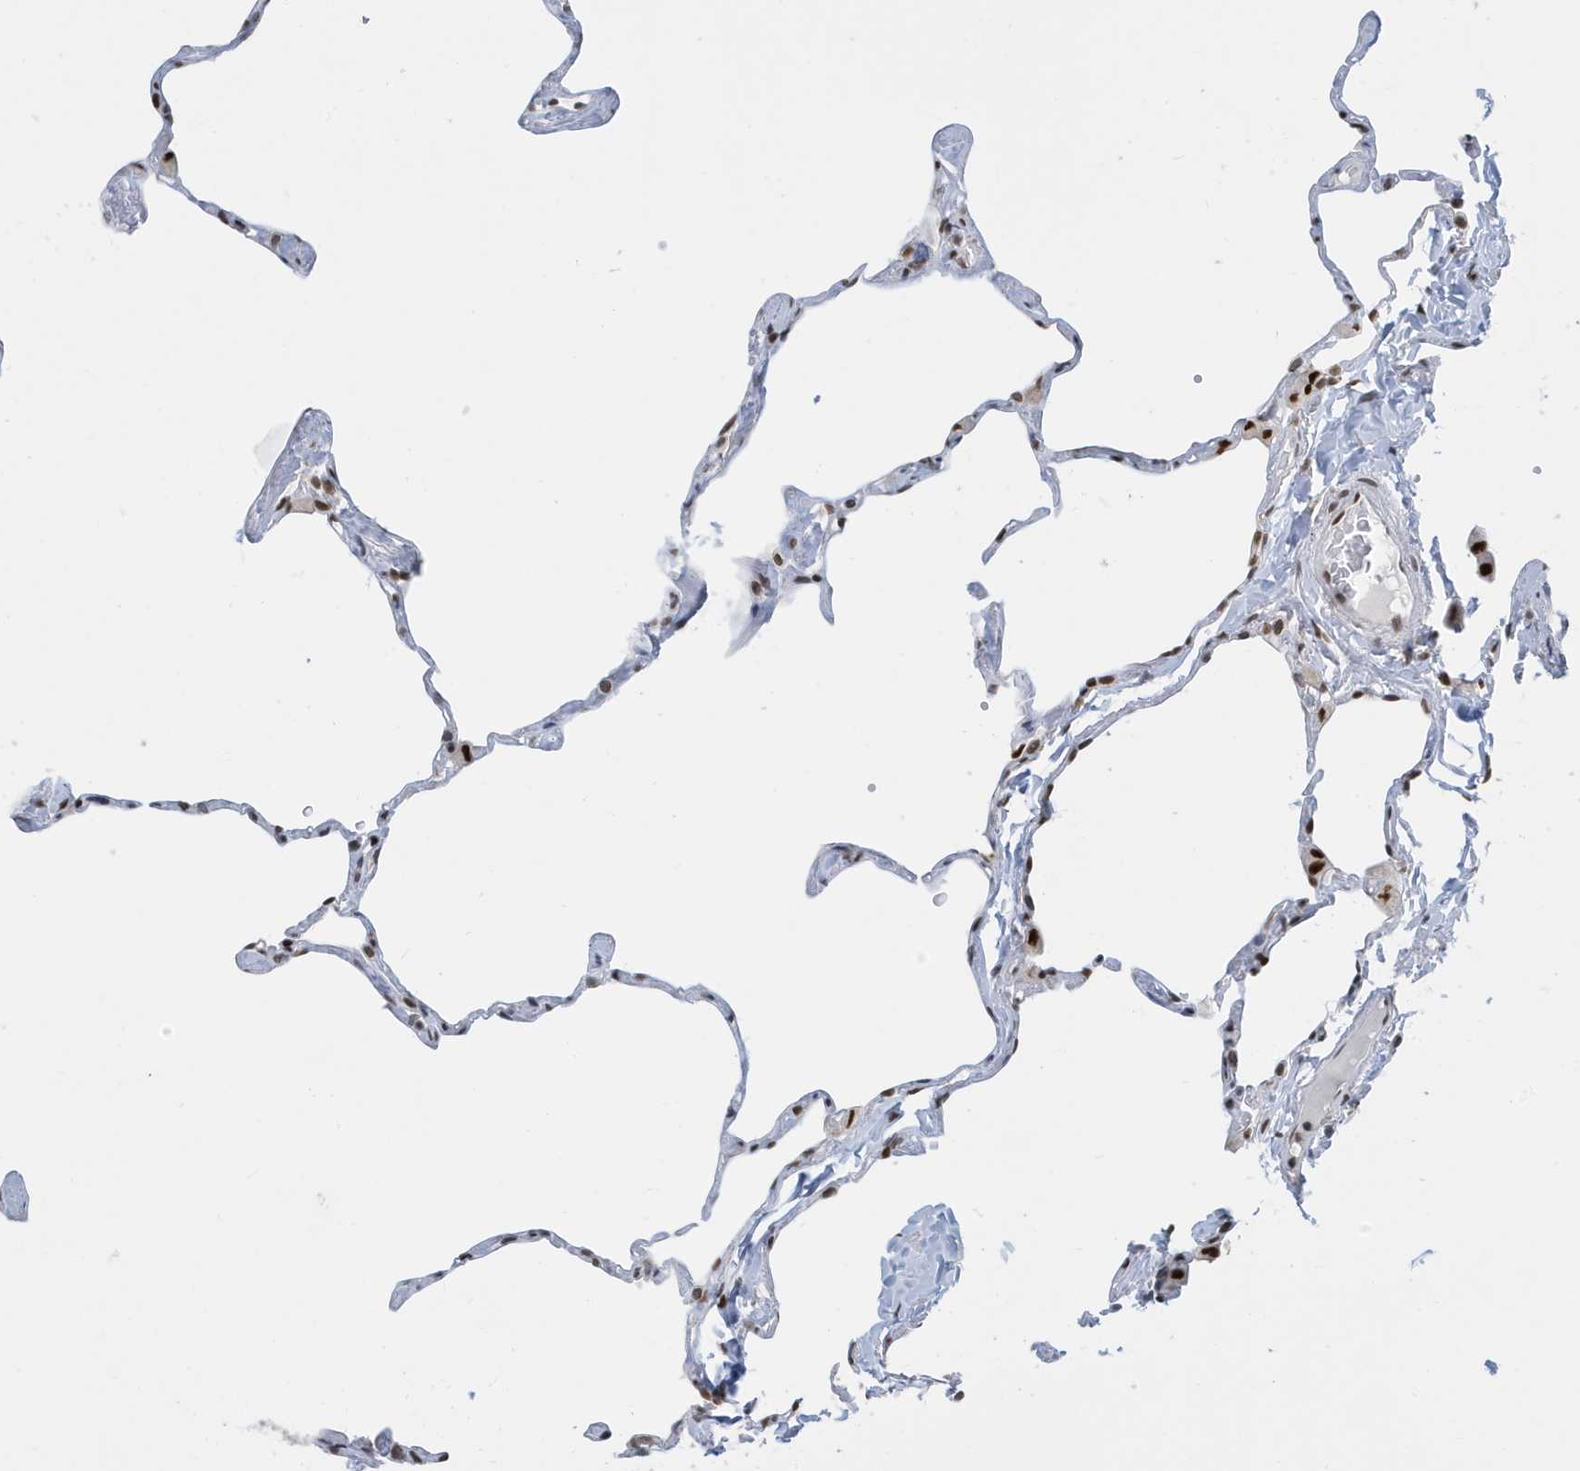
{"staining": {"intensity": "strong", "quantity": "<25%", "location": "nuclear"}, "tissue": "lung", "cell_type": "Alveolar cells", "image_type": "normal", "snomed": [{"axis": "morphology", "description": "Normal tissue, NOS"}, {"axis": "topography", "description": "Lung"}], "caption": "Approximately <25% of alveolar cells in unremarkable lung display strong nuclear protein expression as visualized by brown immunohistochemical staining.", "gene": "PCYT1A", "patient": {"sex": "male", "age": 65}}